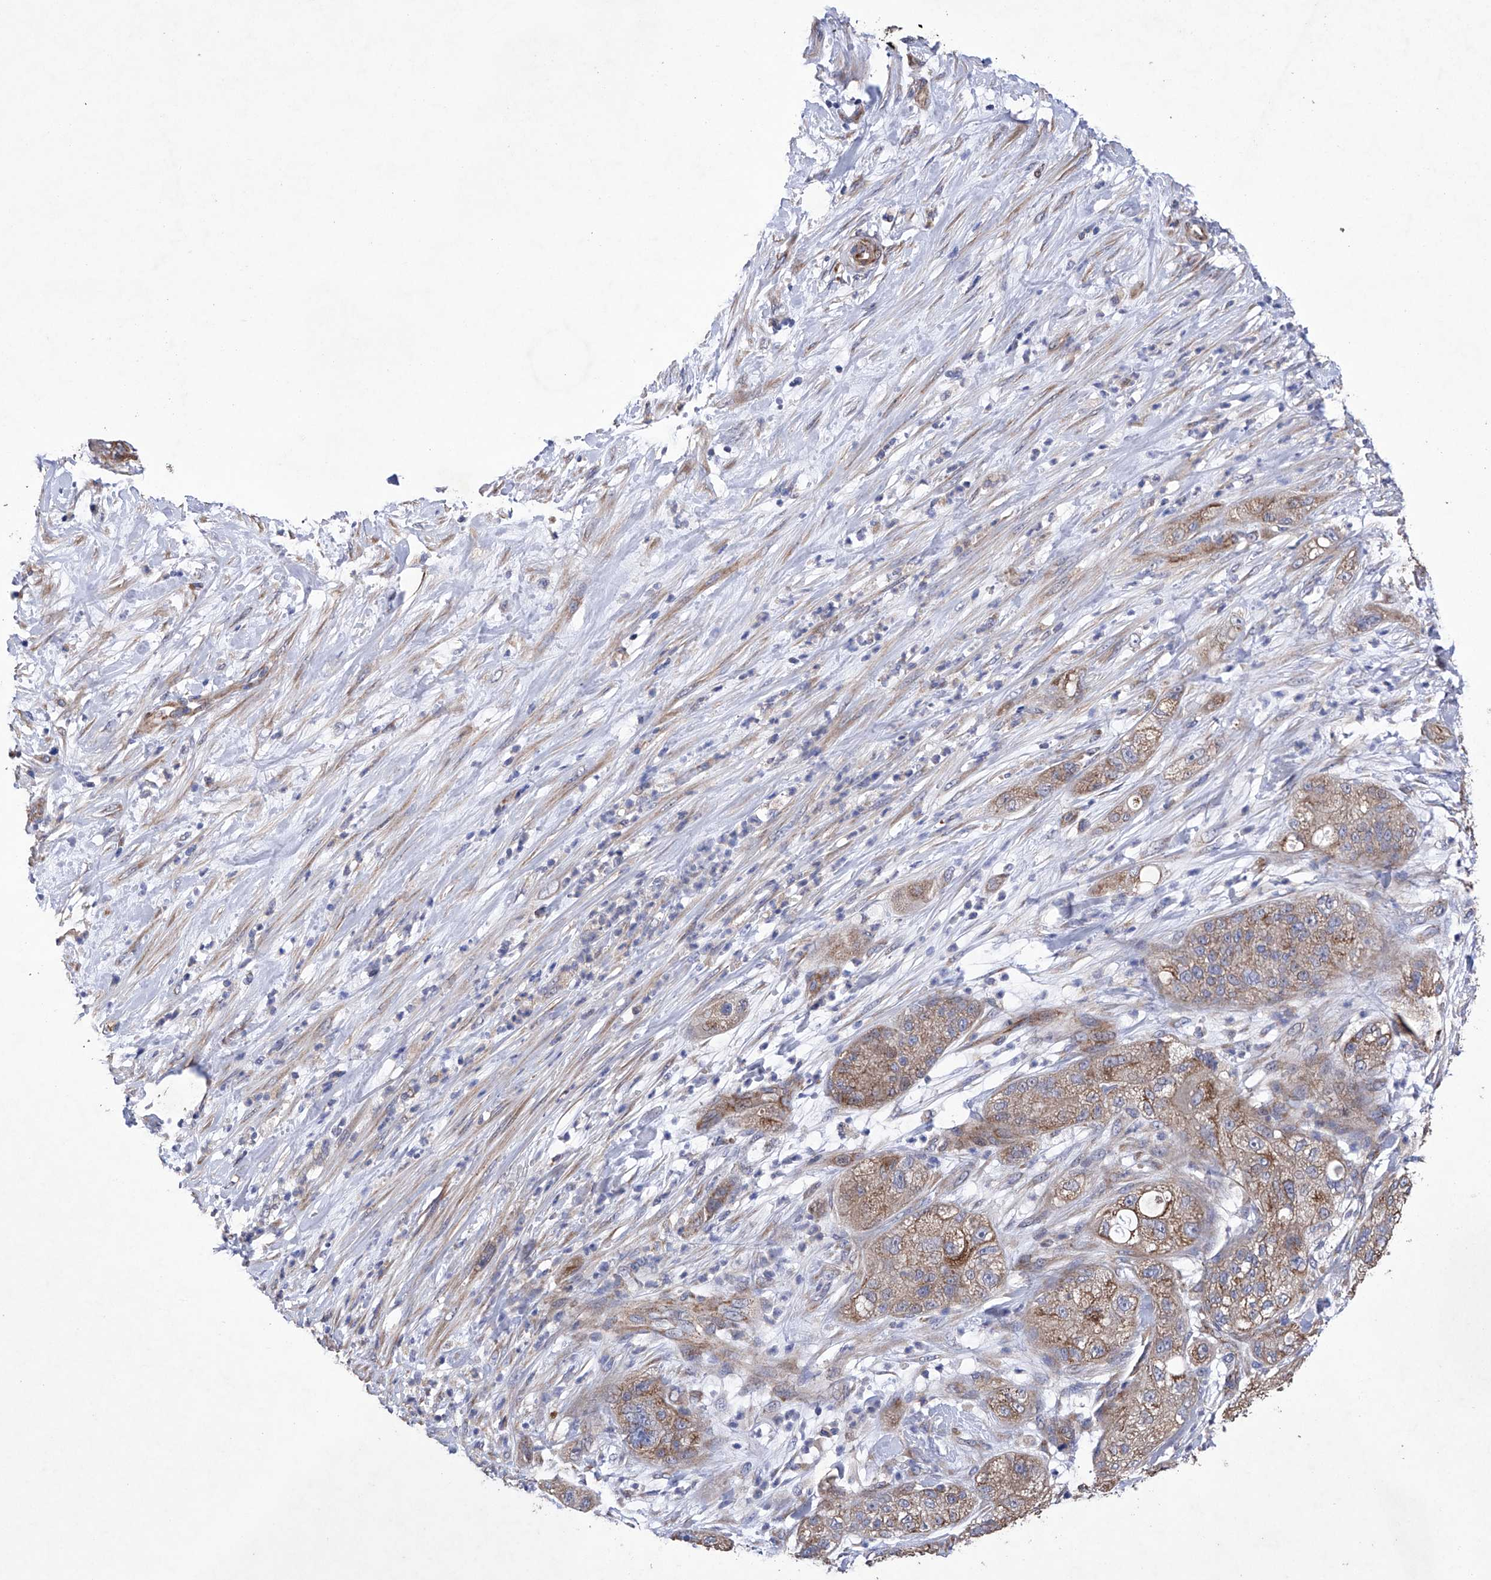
{"staining": {"intensity": "weak", "quantity": ">75%", "location": "cytoplasmic/membranous"}, "tissue": "pancreatic cancer", "cell_type": "Tumor cells", "image_type": "cancer", "snomed": [{"axis": "morphology", "description": "Adenocarcinoma, NOS"}, {"axis": "topography", "description": "Pancreas"}], "caption": "The immunohistochemical stain highlights weak cytoplasmic/membranous staining in tumor cells of pancreatic cancer tissue.", "gene": "EFCAB2", "patient": {"sex": "female", "age": 78}}